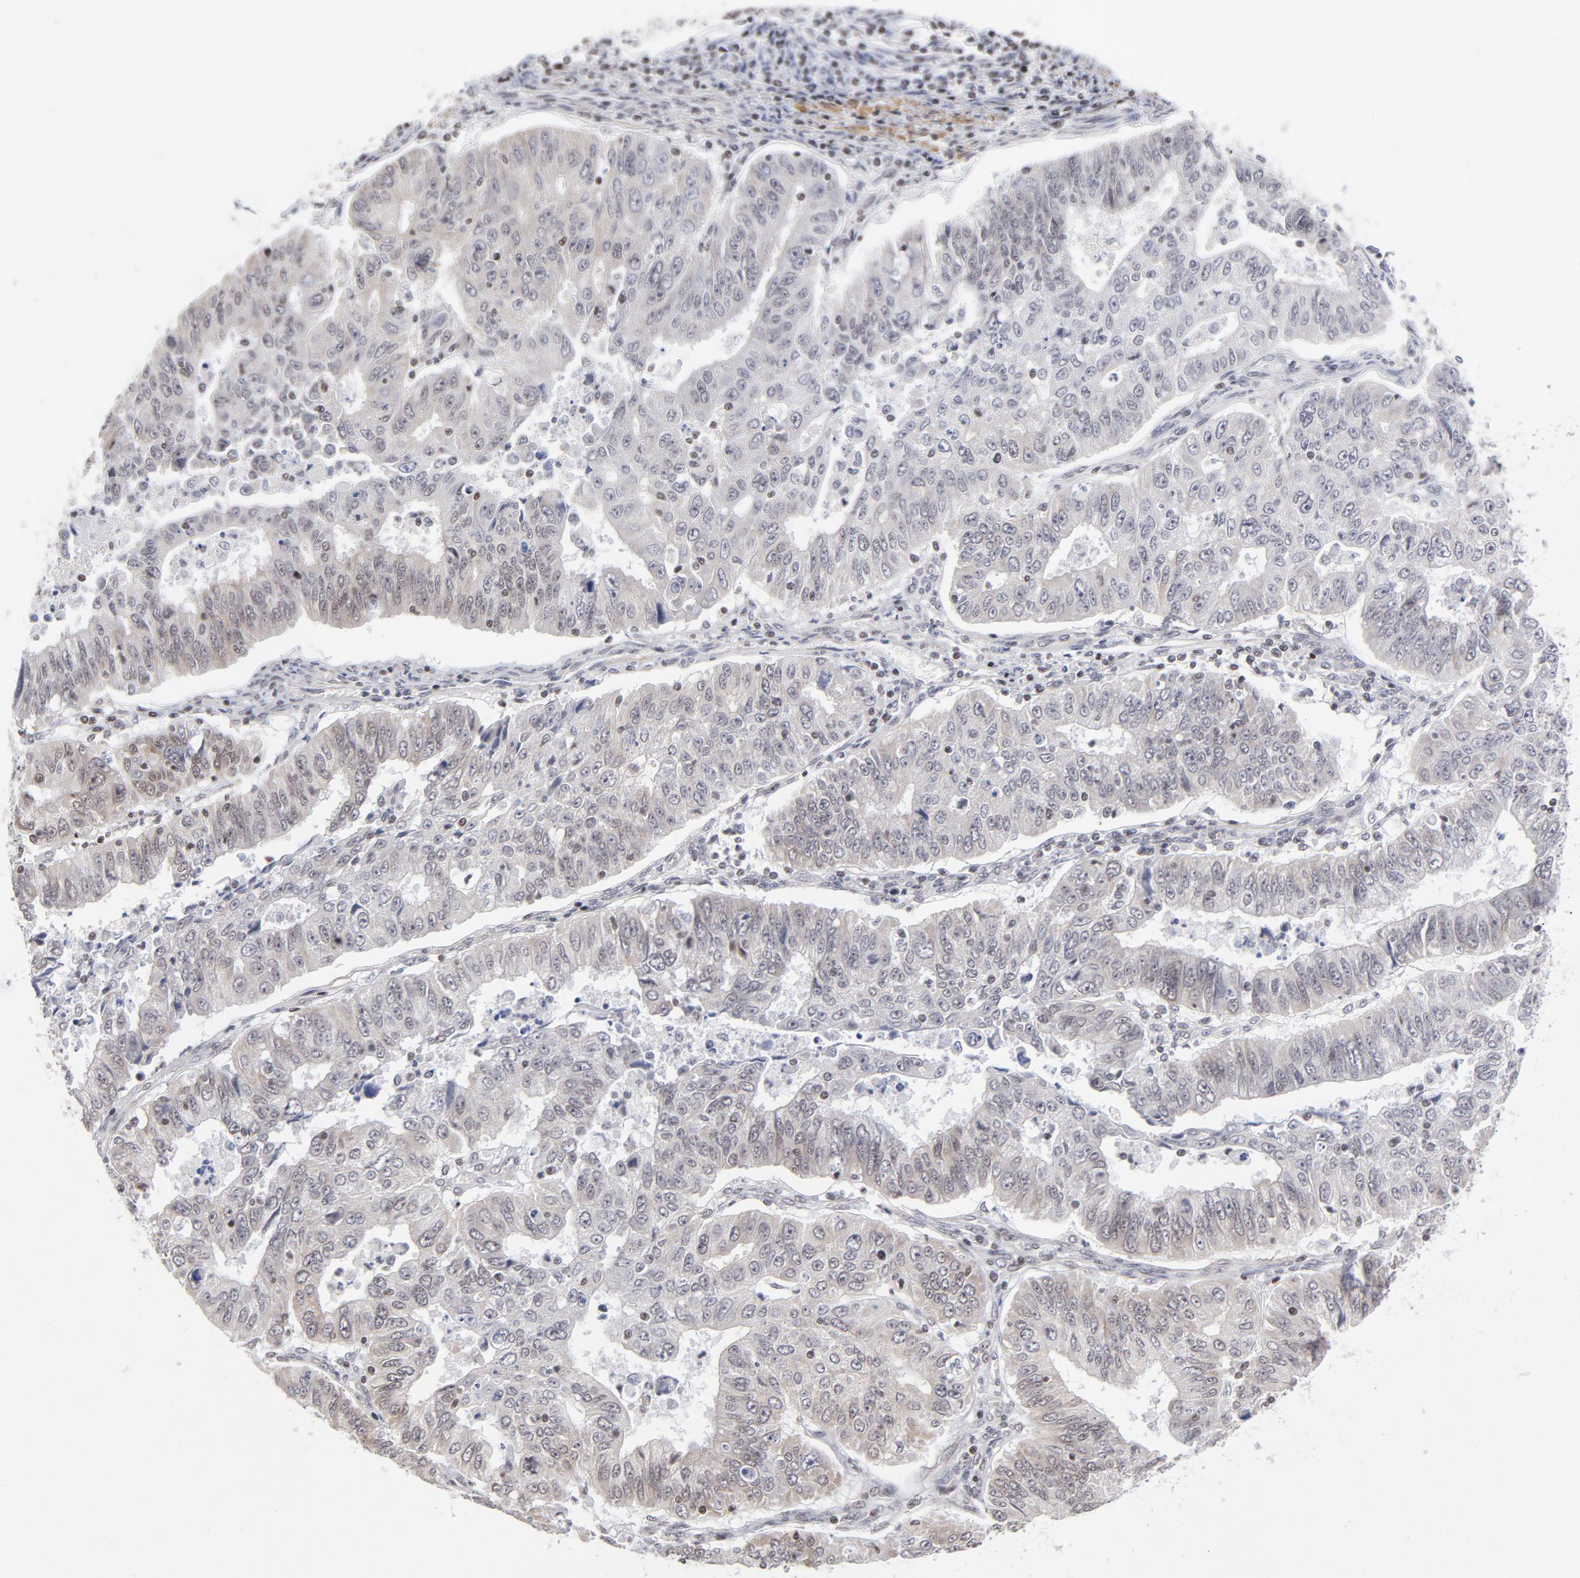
{"staining": {"intensity": "negative", "quantity": "none", "location": "none"}, "tissue": "endometrial cancer", "cell_type": "Tumor cells", "image_type": "cancer", "snomed": [{"axis": "morphology", "description": "Adenocarcinoma, NOS"}, {"axis": "topography", "description": "Endometrium"}], "caption": "High magnification brightfield microscopy of adenocarcinoma (endometrial) stained with DAB (brown) and counterstained with hematoxylin (blue): tumor cells show no significant expression.", "gene": "CTCF", "patient": {"sex": "female", "age": 42}}